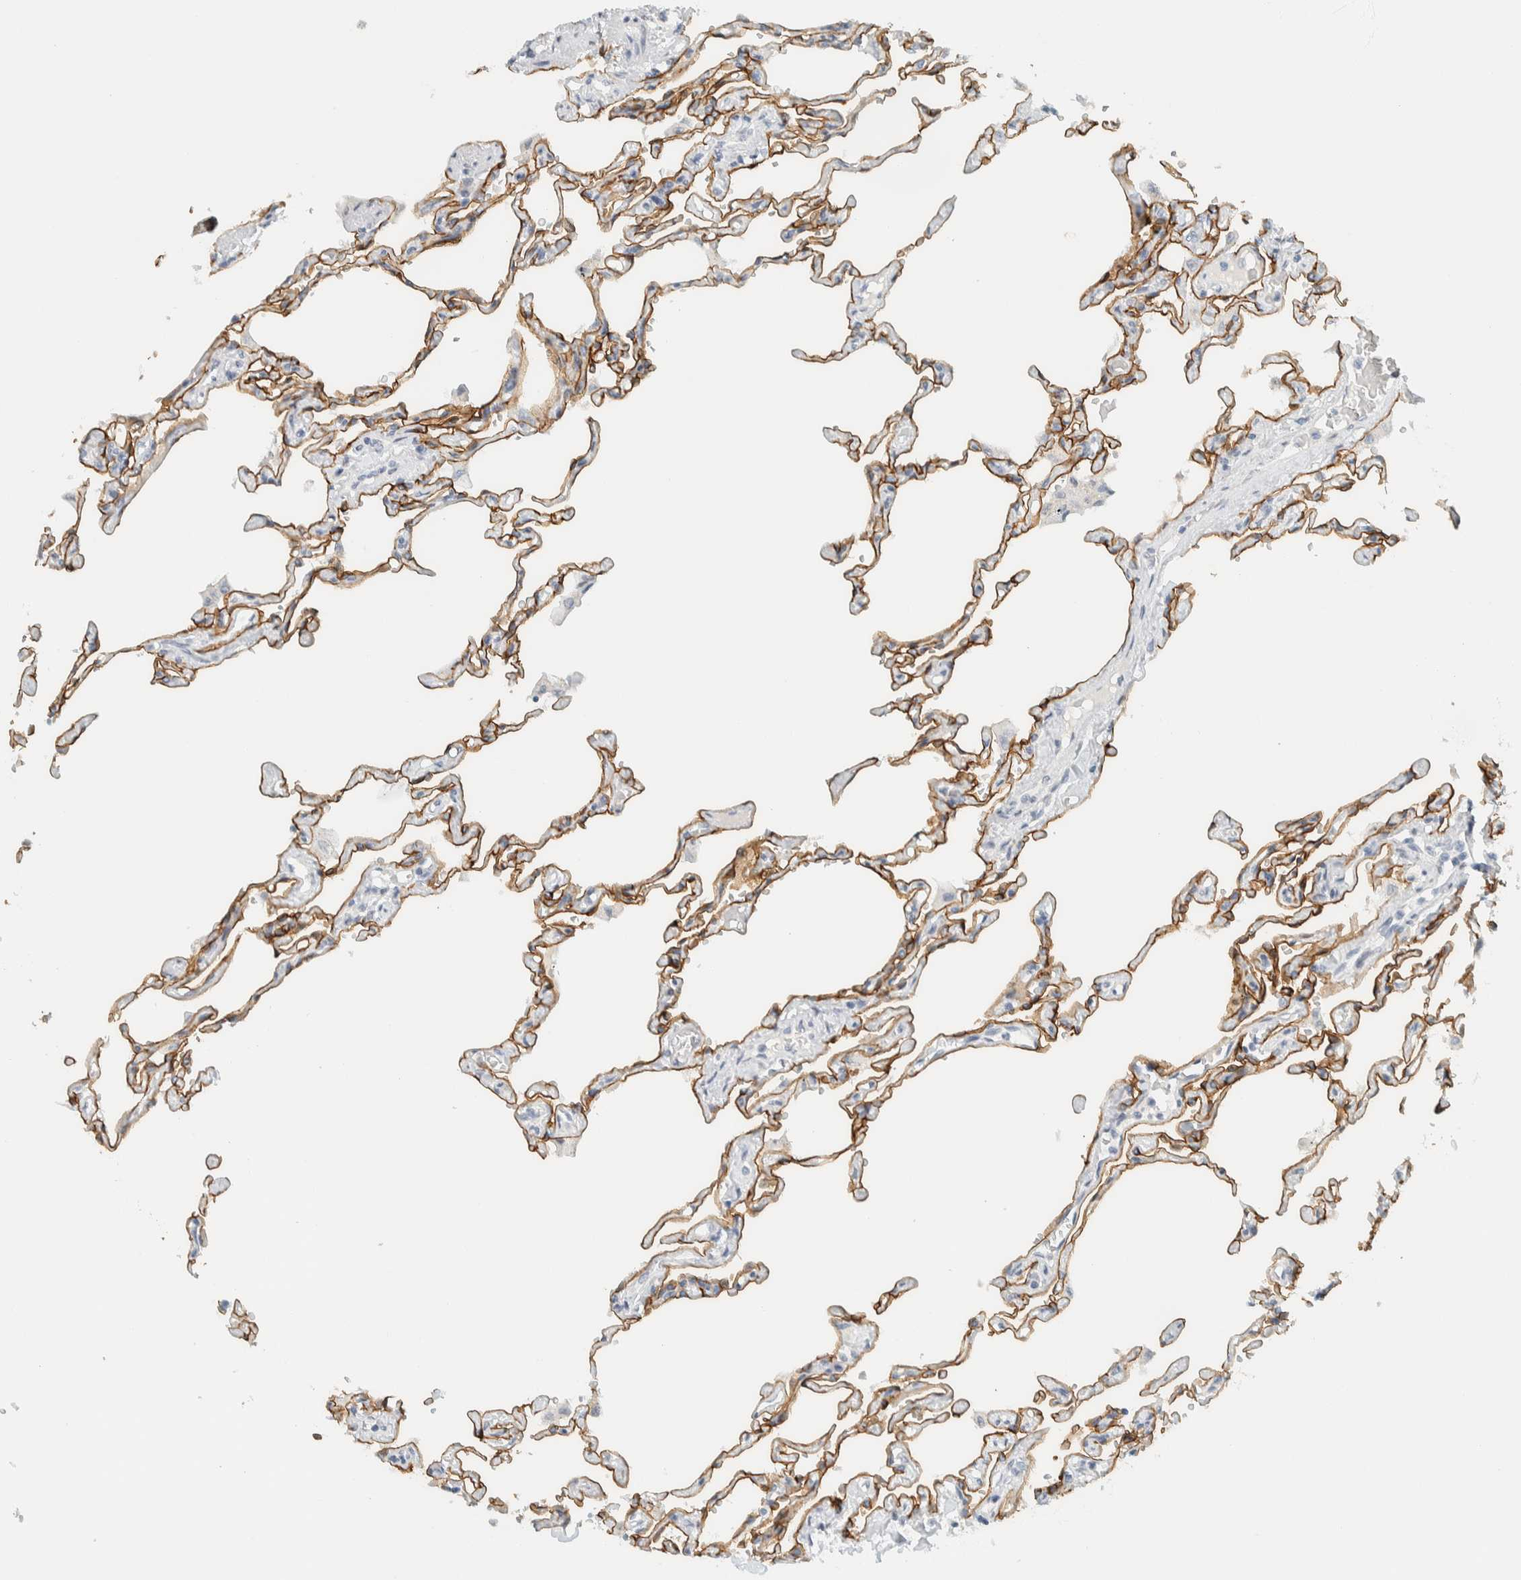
{"staining": {"intensity": "moderate", "quantity": ">75%", "location": "cytoplasmic/membranous"}, "tissue": "lung", "cell_type": "Alveolar cells", "image_type": "normal", "snomed": [{"axis": "morphology", "description": "Normal tissue, NOS"}, {"axis": "topography", "description": "Lung"}], "caption": "The histopathology image demonstrates immunohistochemical staining of benign lung. There is moderate cytoplasmic/membranous expression is present in approximately >75% of alveolar cells.", "gene": "C1QTNF12", "patient": {"sex": "male", "age": 21}}